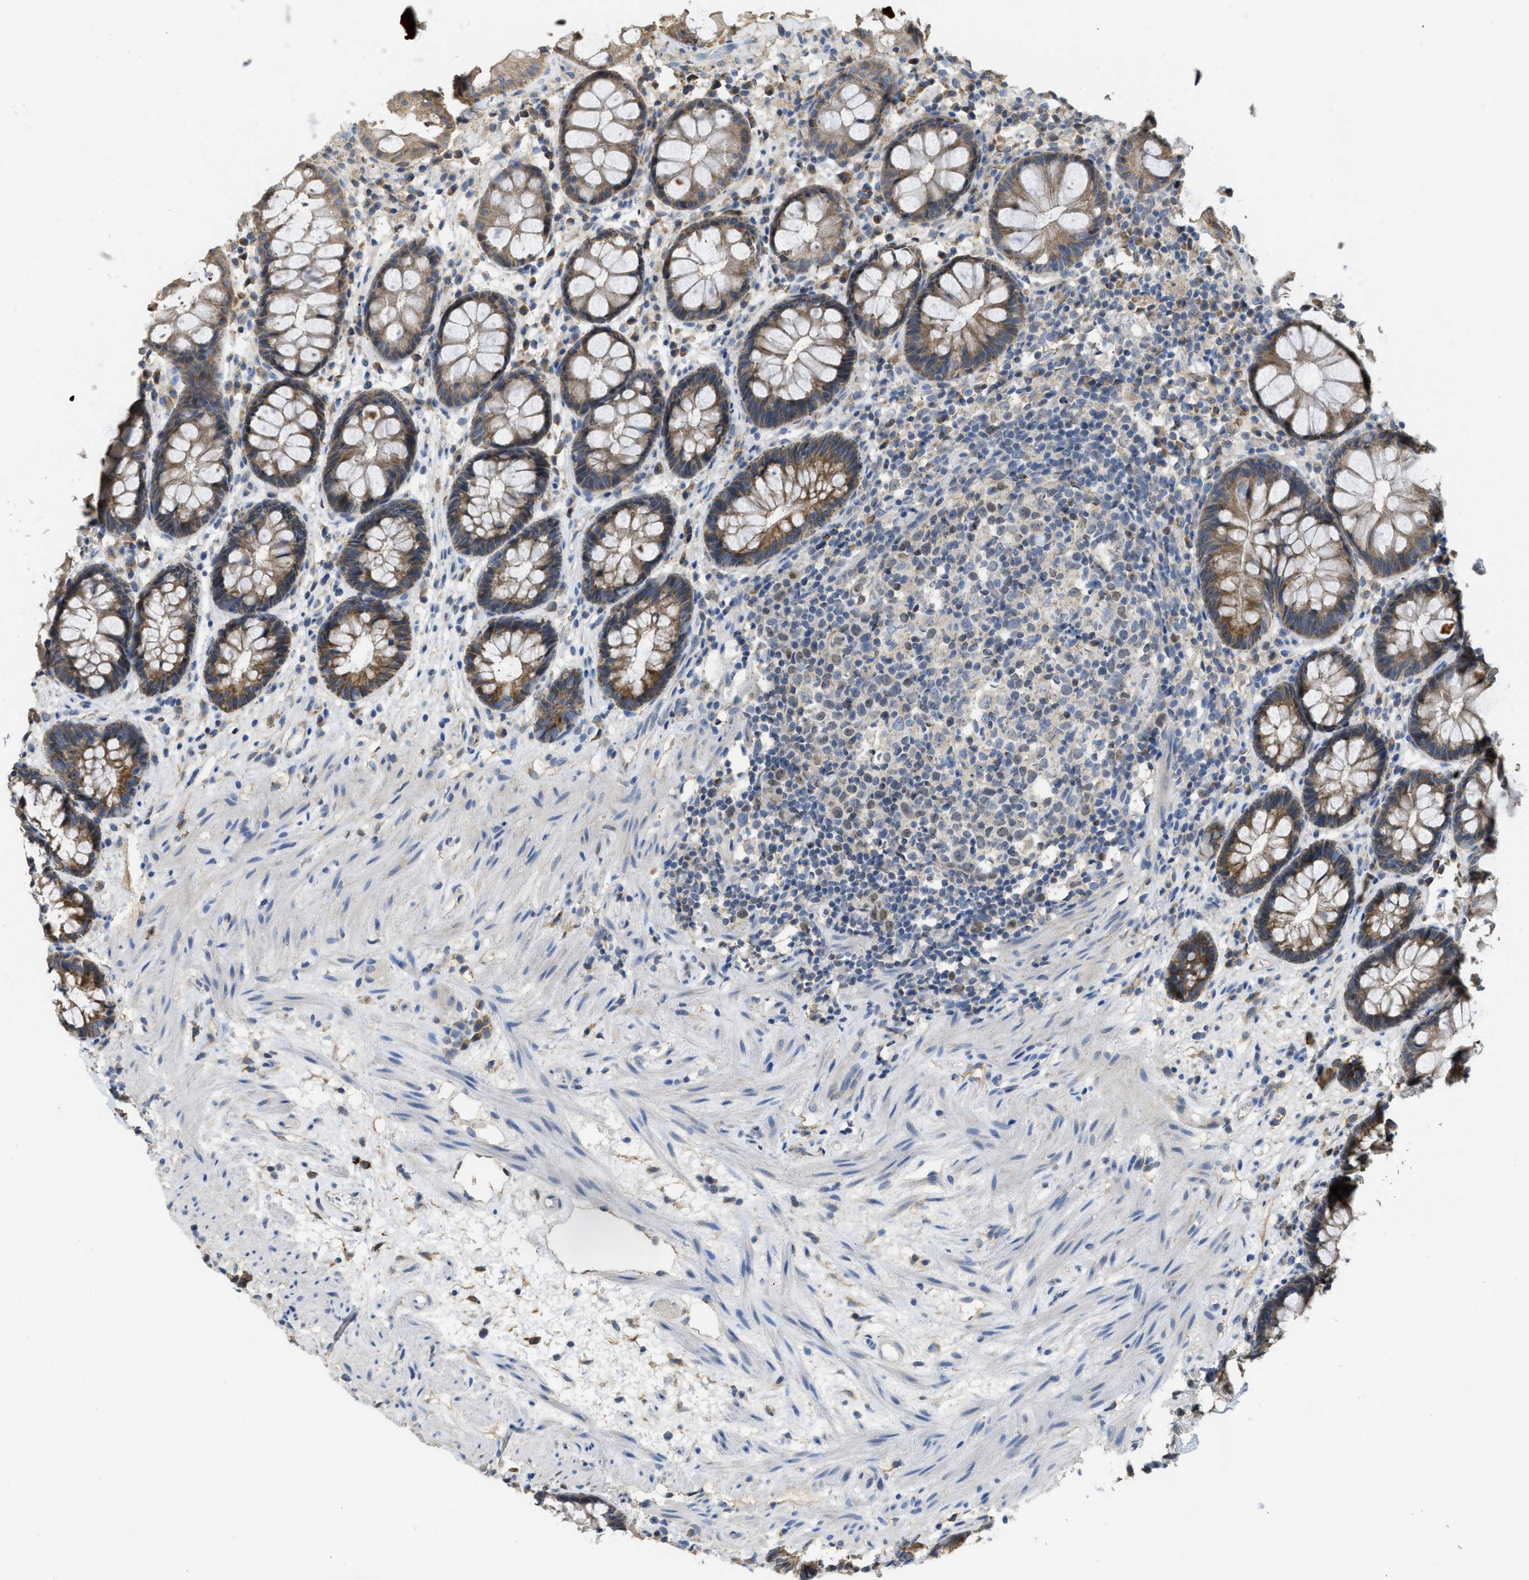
{"staining": {"intensity": "moderate", "quantity": ">75%", "location": "cytoplasmic/membranous"}, "tissue": "rectum", "cell_type": "Glandular cells", "image_type": "normal", "snomed": [{"axis": "morphology", "description": "Normal tissue, NOS"}, {"axis": "topography", "description": "Rectum"}], "caption": "Brown immunohistochemical staining in normal rectum displays moderate cytoplasmic/membranous positivity in approximately >75% of glandular cells. Ihc stains the protein of interest in brown and the nuclei are stained blue.", "gene": "SFXN2", "patient": {"sex": "male", "age": 64}}